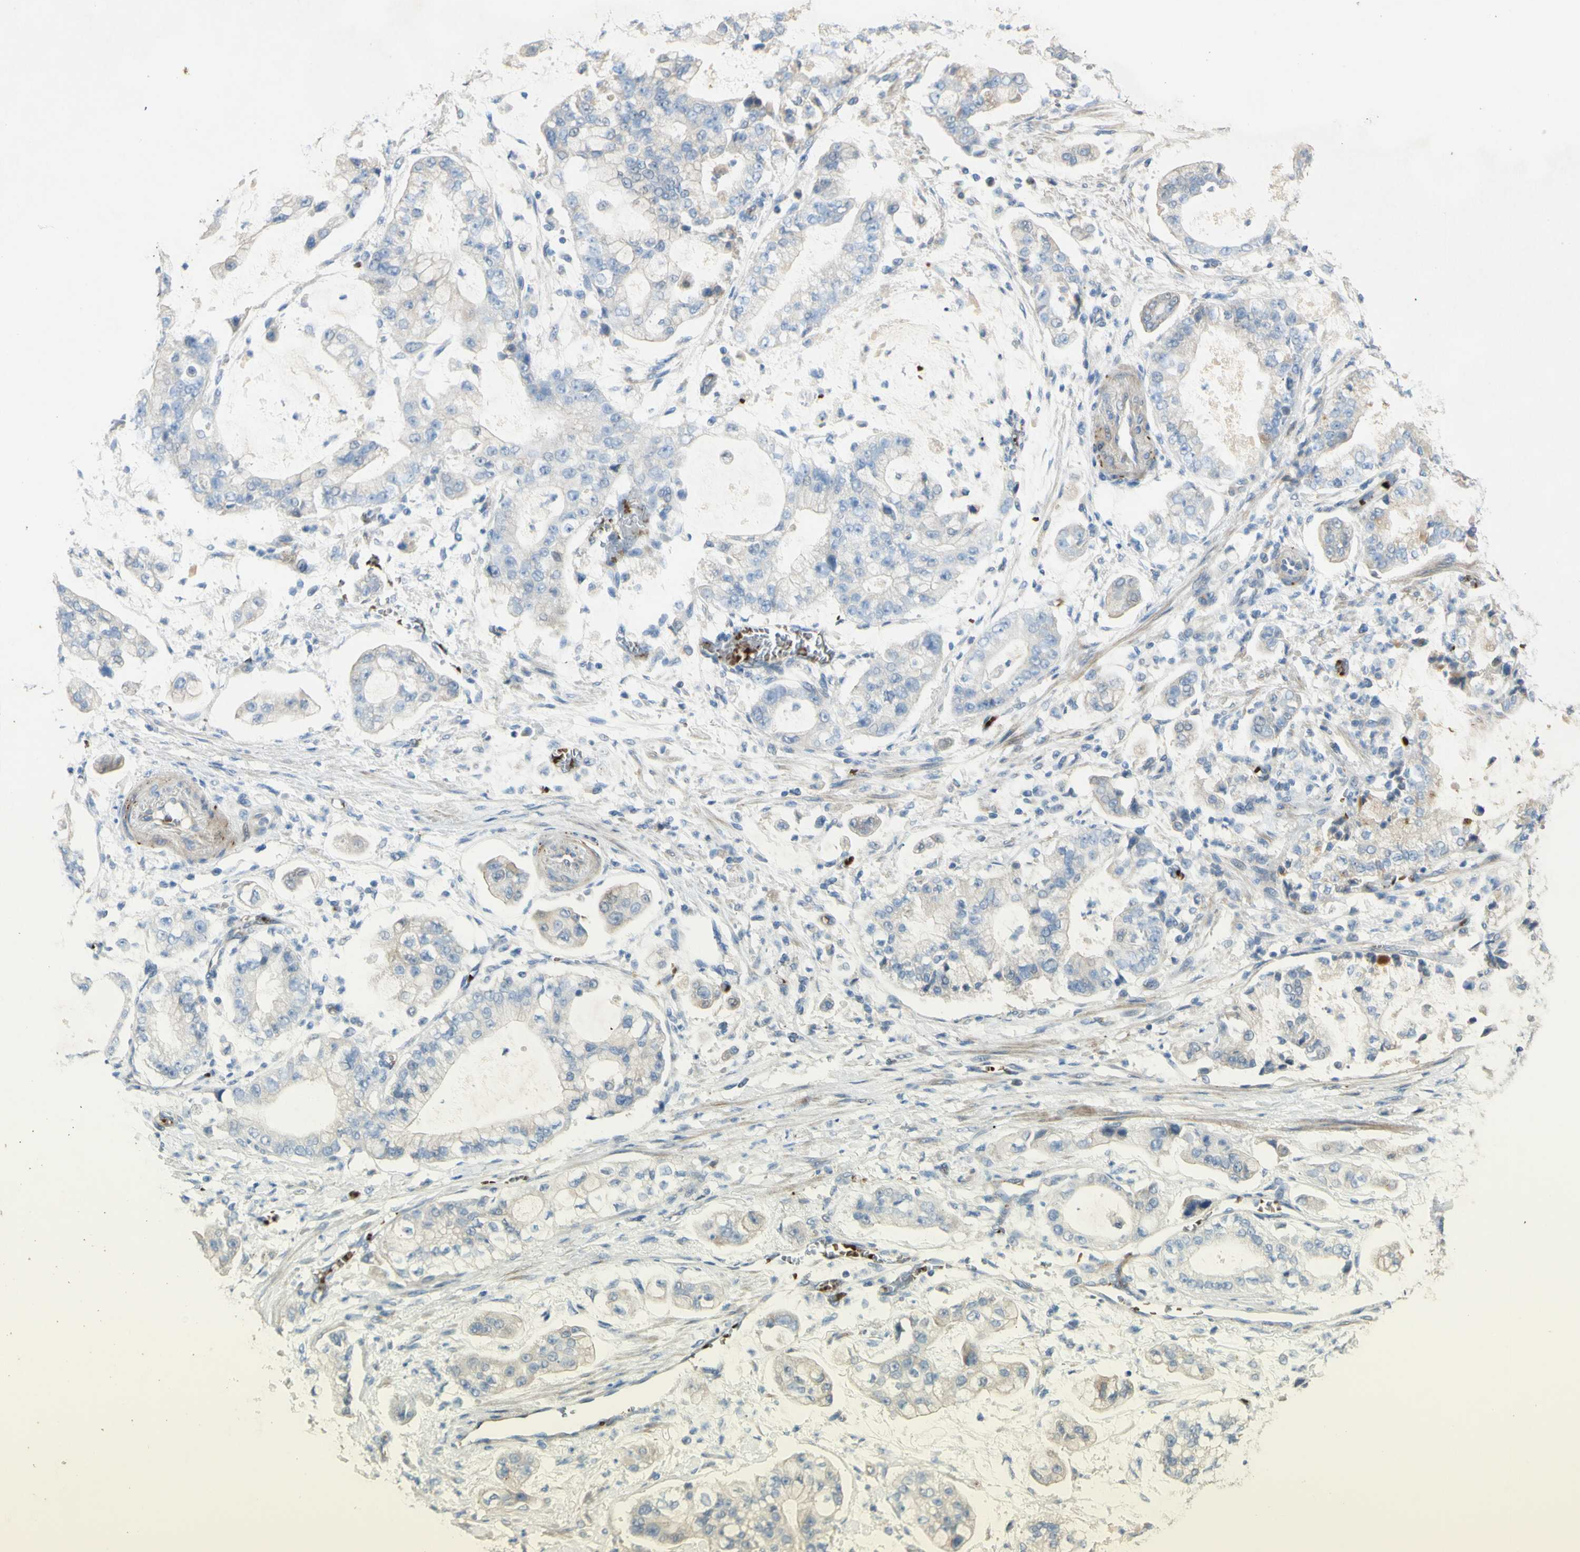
{"staining": {"intensity": "weak", "quantity": "<25%", "location": "cytoplasmic/membranous"}, "tissue": "stomach cancer", "cell_type": "Tumor cells", "image_type": "cancer", "snomed": [{"axis": "morphology", "description": "Adenocarcinoma, NOS"}, {"axis": "topography", "description": "Stomach"}], "caption": "A high-resolution image shows immunohistochemistry (IHC) staining of adenocarcinoma (stomach), which shows no significant staining in tumor cells.", "gene": "GAN", "patient": {"sex": "male", "age": 76}}